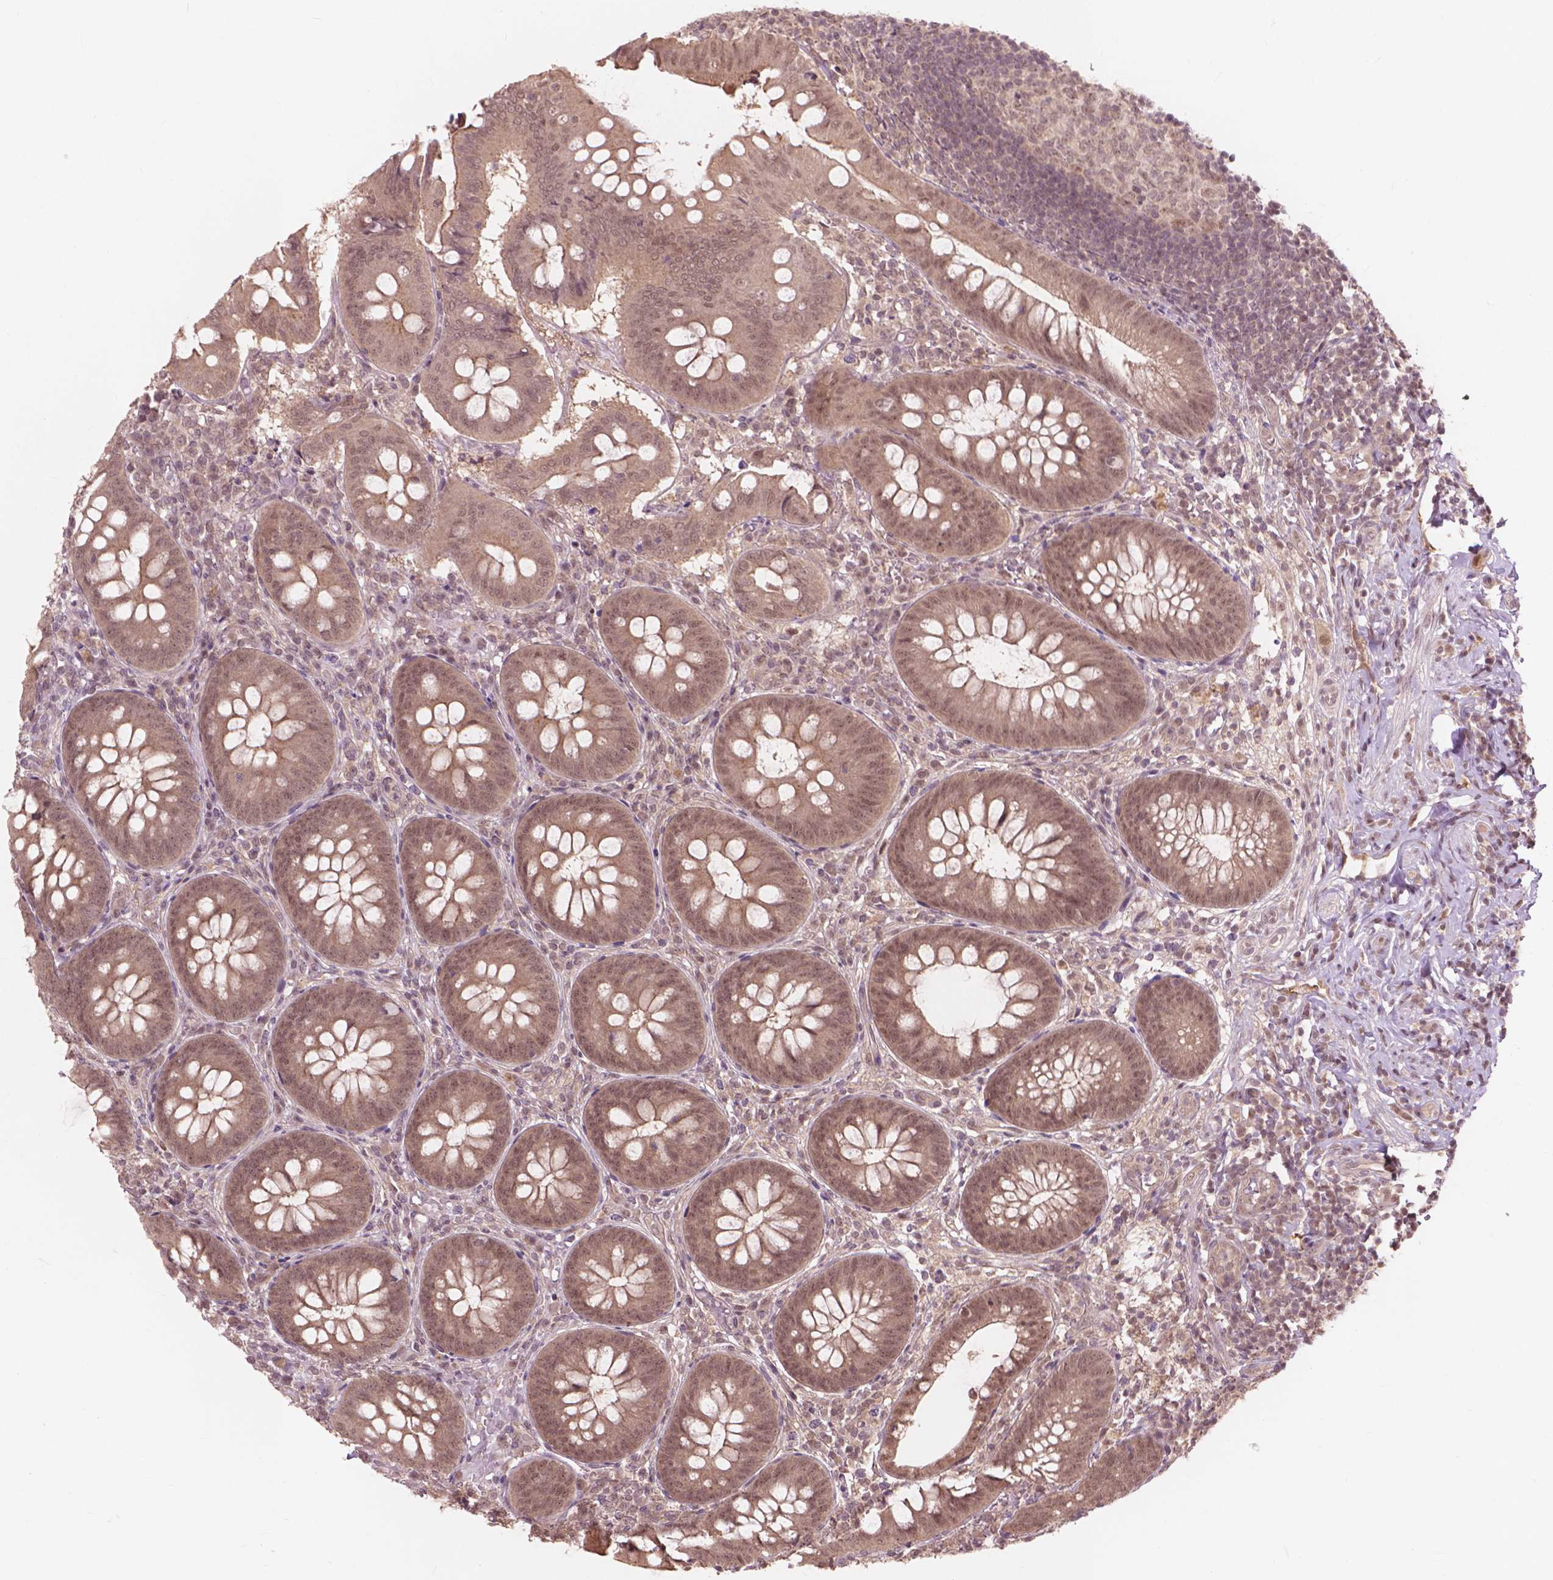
{"staining": {"intensity": "moderate", "quantity": "25%-75%", "location": "cytoplasmic/membranous,nuclear"}, "tissue": "appendix", "cell_type": "Glandular cells", "image_type": "normal", "snomed": [{"axis": "morphology", "description": "Normal tissue, NOS"}, {"axis": "morphology", "description": "Inflammation, NOS"}, {"axis": "topography", "description": "Appendix"}], "caption": "A histopathology image of human appendix stained for a protein reveals moderate cytoplasmic/membranous,nuclear brown staining in glandular cells. The protein of interest is stained brown, and the nuclei are stained in blue (DAB (3,3'-diaminobenzidine) IHC with brightfield microscopy, high magnification).", "gene": "SSU72", "patient": {"sex": "male", "age": 16}}